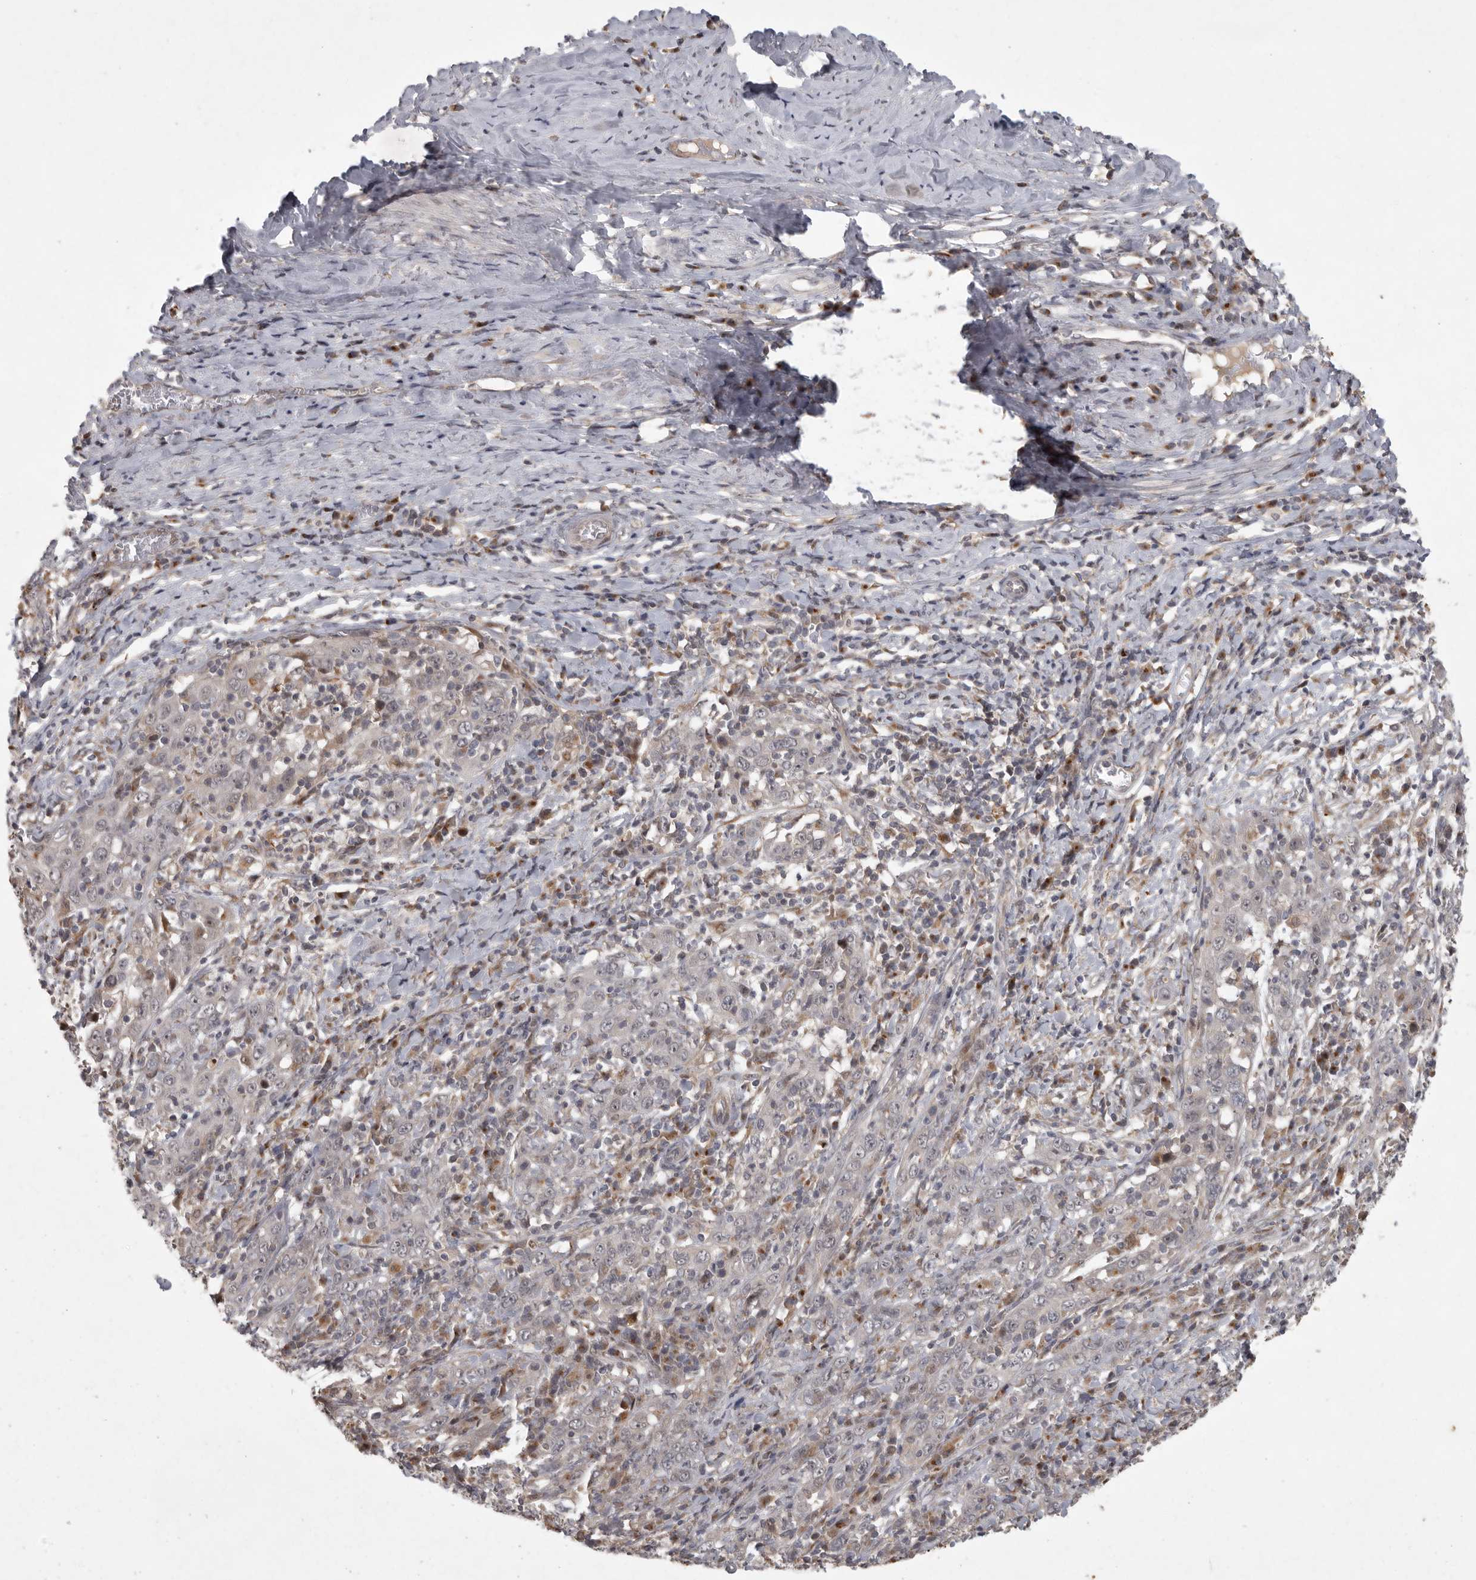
{"staining": {"intensity": "negative", "quantity": "none", "location": "none"}, "tissue": "cervical cancer", "cell_type": "Tumor cells", "image_type": "cancer", "snomed": [{"axis": "morphology", "description": "Squamous cell carcinoma, NOS"}, {"axis": "topography", "description": "Cervix"}], "caption": "Immunohistochemistry (IHC) photomicrograph of human cervical cancer stained for a protein (brown), which demonstrates no expression in tumor cells. (Stains: DAB (3,3'-diaminobenzidine) IHC with hematoxylin counter stain, Microscopy: brightfield microscopy at high magnification).", "gene": "MAN2A1", "patient": {"sex": "female", "age": 46}}